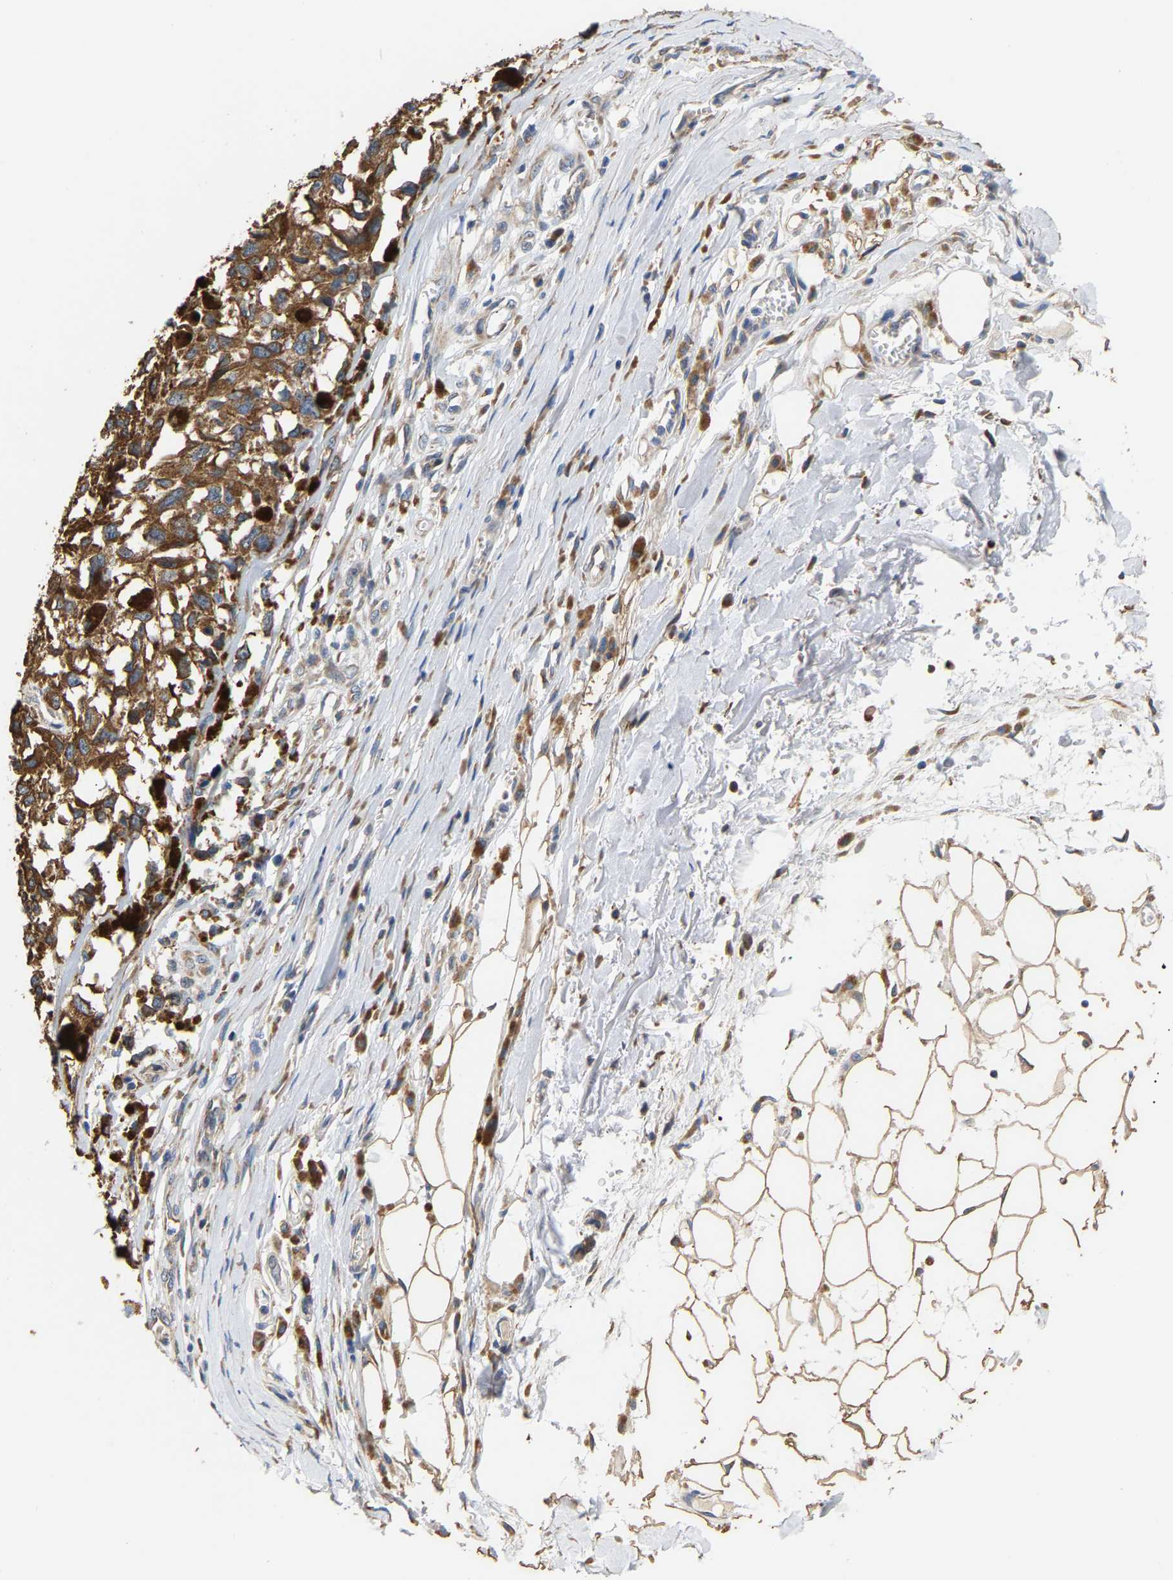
{"staining": {"intensity": "strong", "quantity": ">75%", "location": "cytoplasmic/membranous"}, "tissue": "melanoma", "cell_type": "Tumor cells", "image_type": "cancer", "snomed": [{"axis": "morphology", "description": "Malignant melanoma, Metastatic site"}, {"axis": "topography", "description": "Lymph node"}], "caption": "Melanoma stained with IHC reveals strong cytoplasmic/membranous staining in about >75% of tumor cells.", "gene": "TMEM168", "patient": {"sex": "male", "age": 59}}